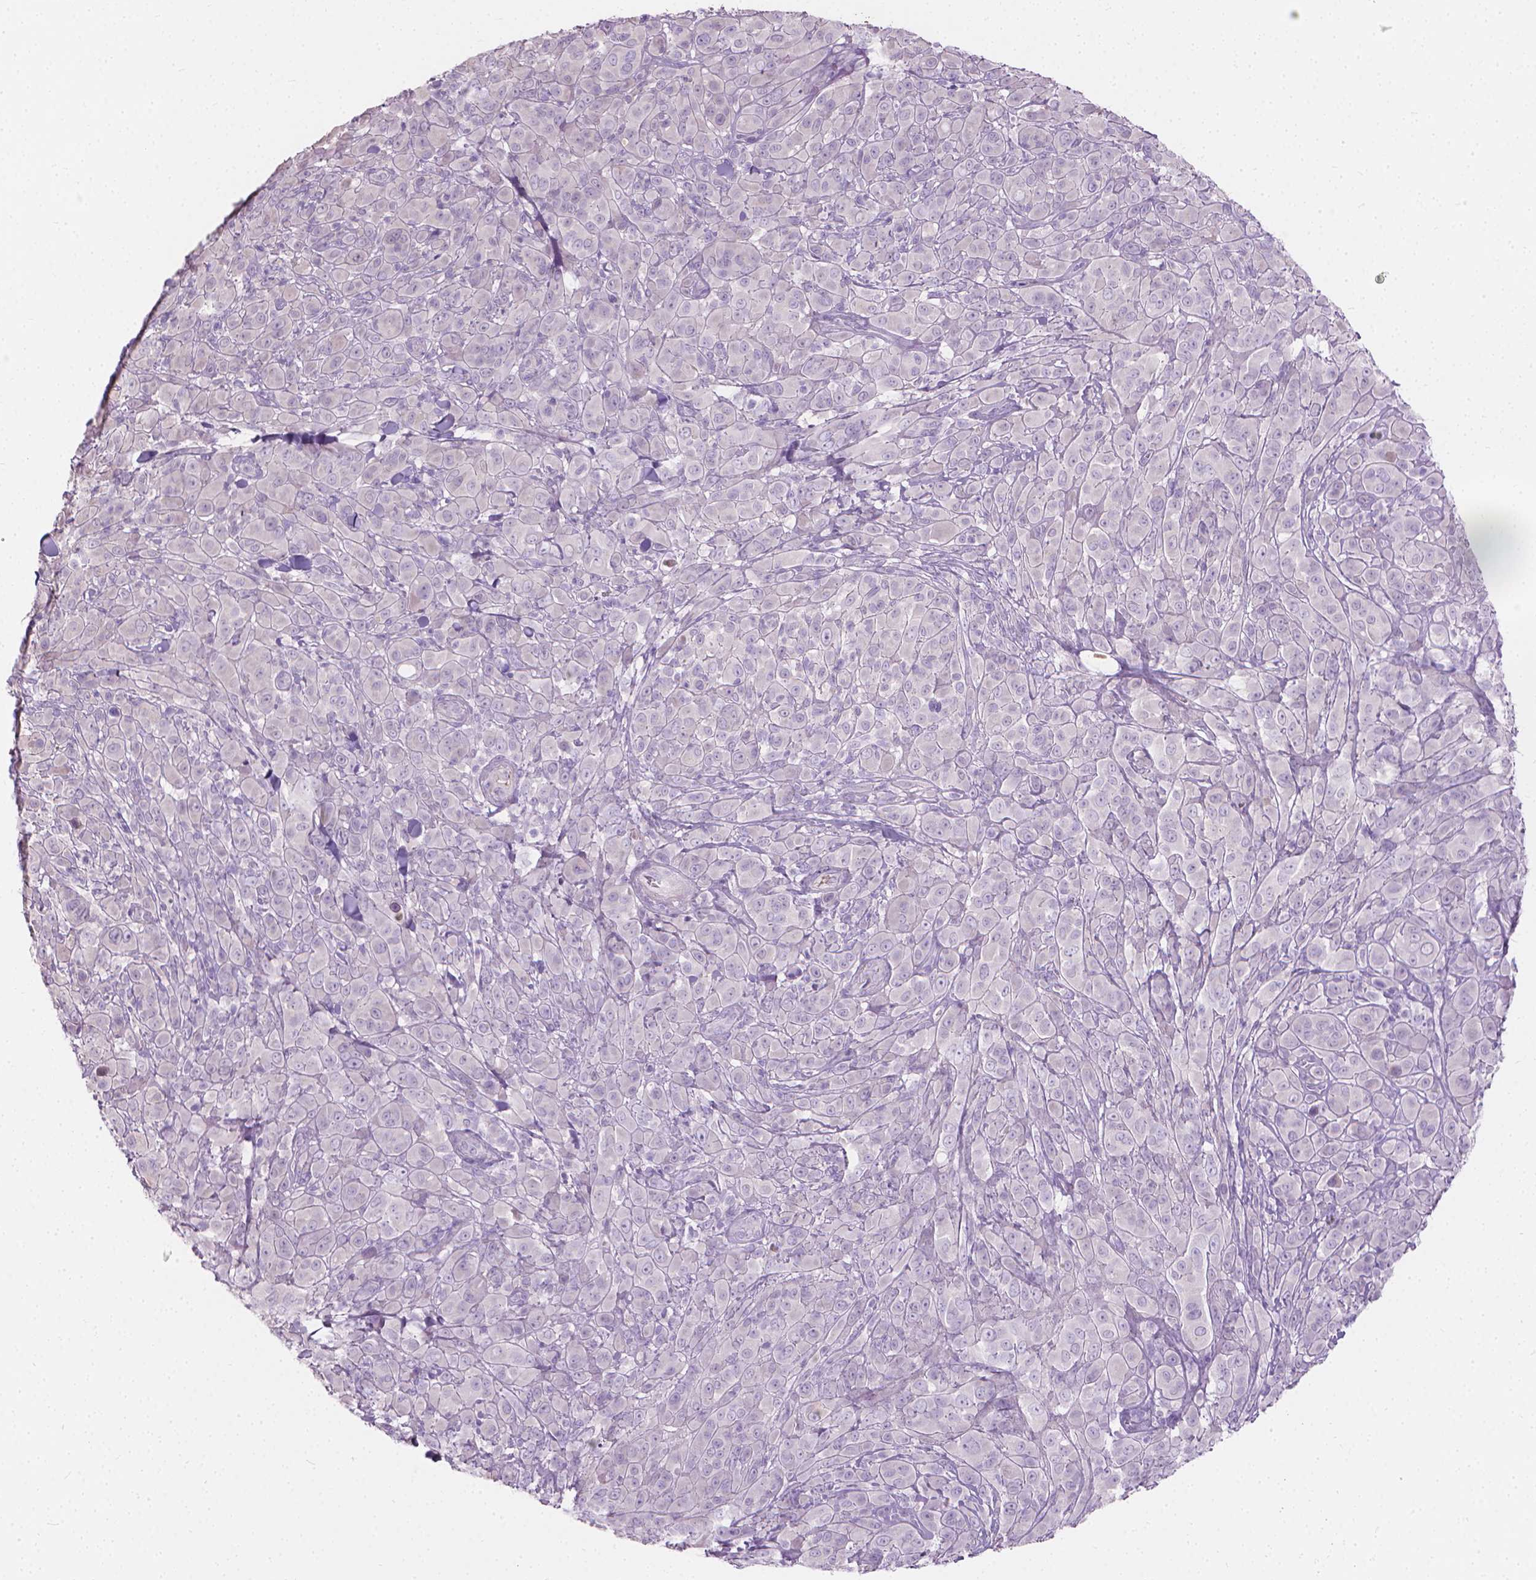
{"staining": {"intensity": "negative", "quantity": "none", "location": "none"}, "tissue": "melanoma", "cell_type": "Tumor cells", "image_type": "cancer", "snomed": [{"axis": "morphology", "description": "Malignant melanoma, NOS"}, {"axis": "topography", "description": "Skin"}], "caption": "The photomicrograph shows no staining of tumor cells in malignant melanoma.", "gene": "CABCOCO1", "patient": {"sex": "female", "age": 87}}